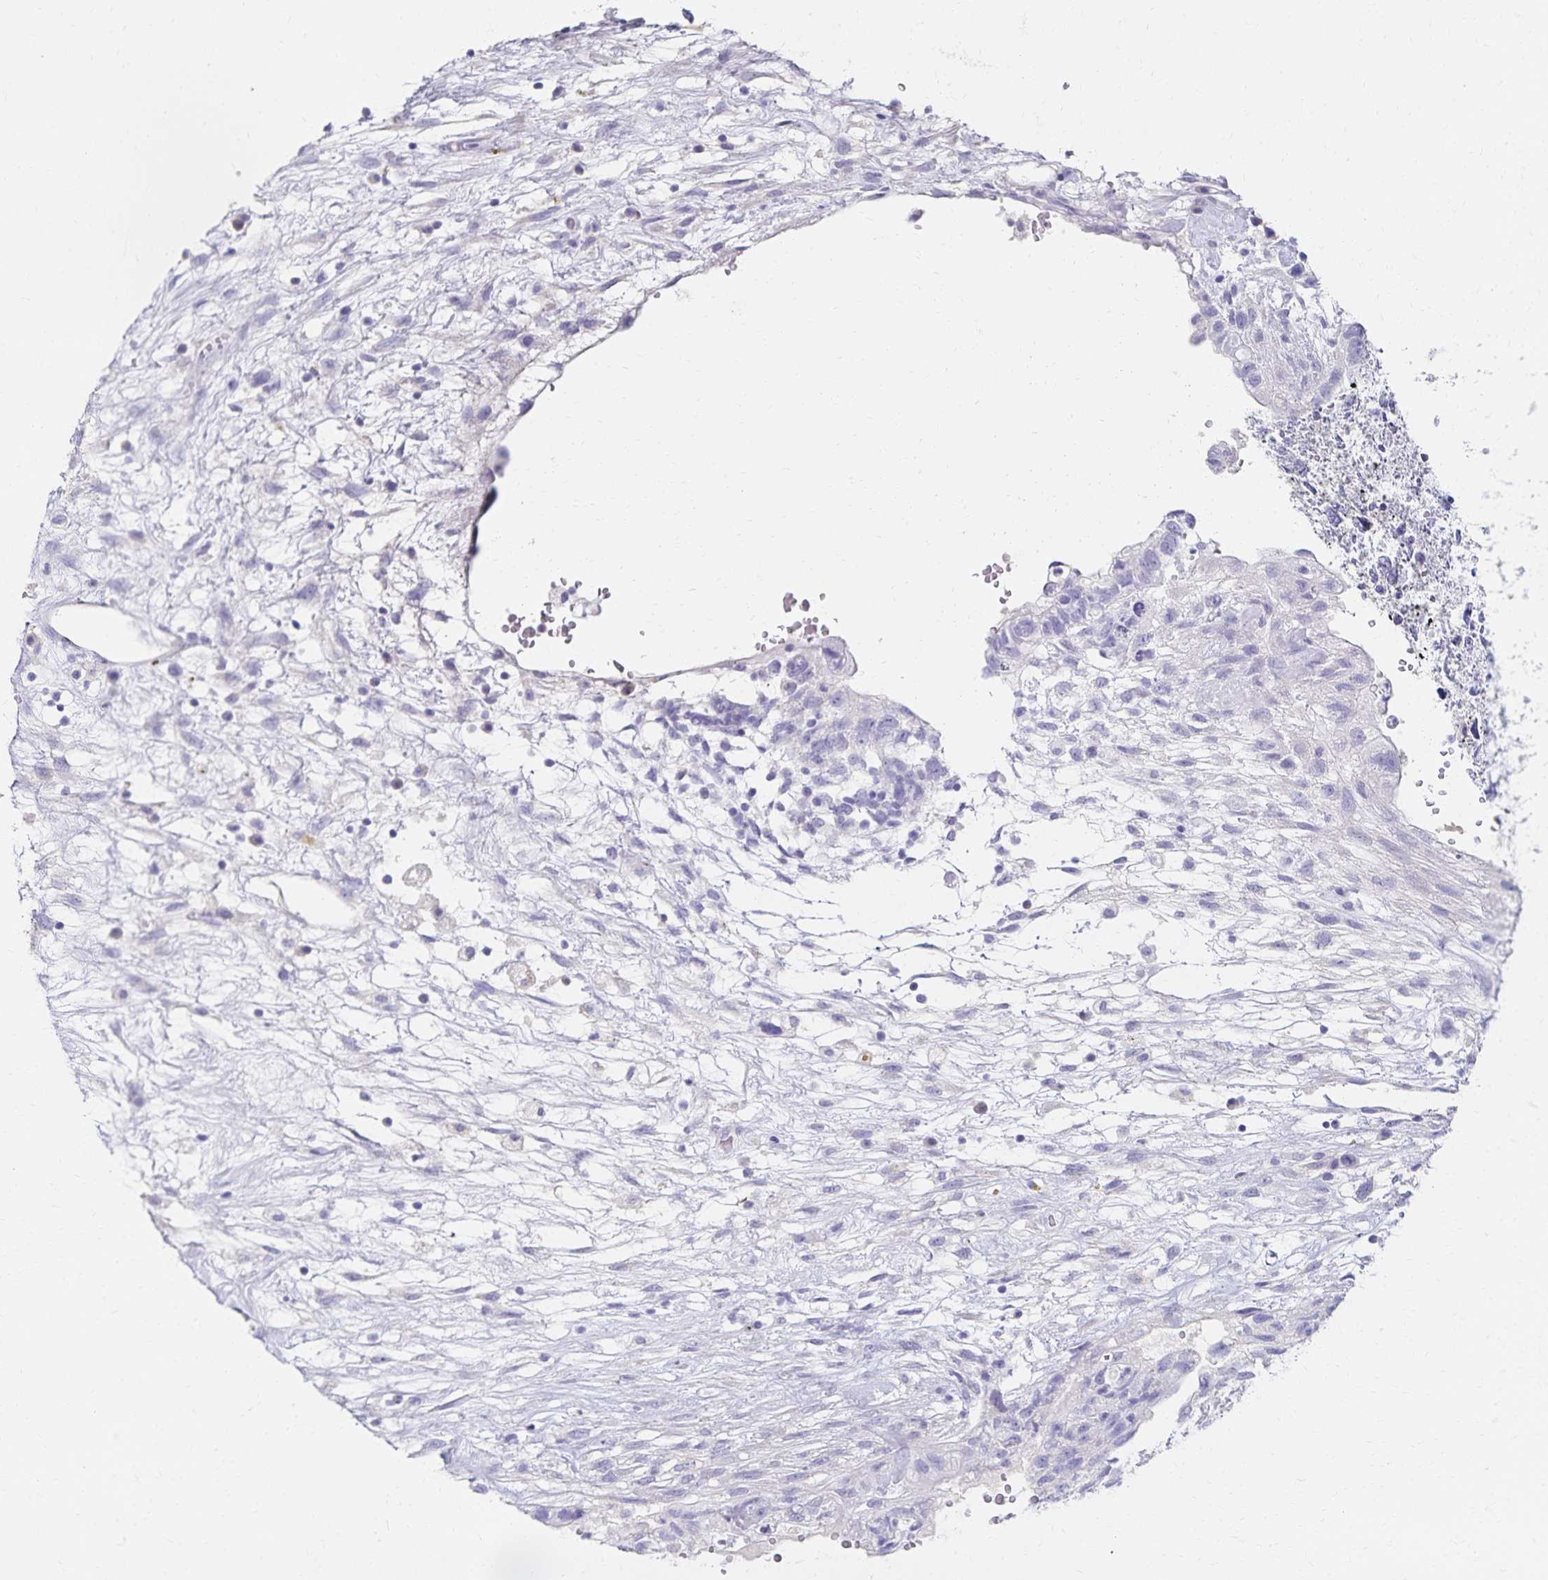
{"staining": {"intensity": "negative", "quantity": "none", "location": "none"}, "tissue": "testis cancer", "cell_type": "Tumor cells", "image_type": "cancer", "snomed": [{"axis": "morphology", "description": "Normal tissue, NOS"}, {"axis": "morphology", "description": "Carcinoma, Embryonal, NOS"}, {"axis": "topography", "description": "Testis"}], "caption": "The IHC histopathology image has no significant positivity in tumor cells of testis cancer tissue.", "gene": "C2orf50", "patient": {"sex": "male", "age": 32}}